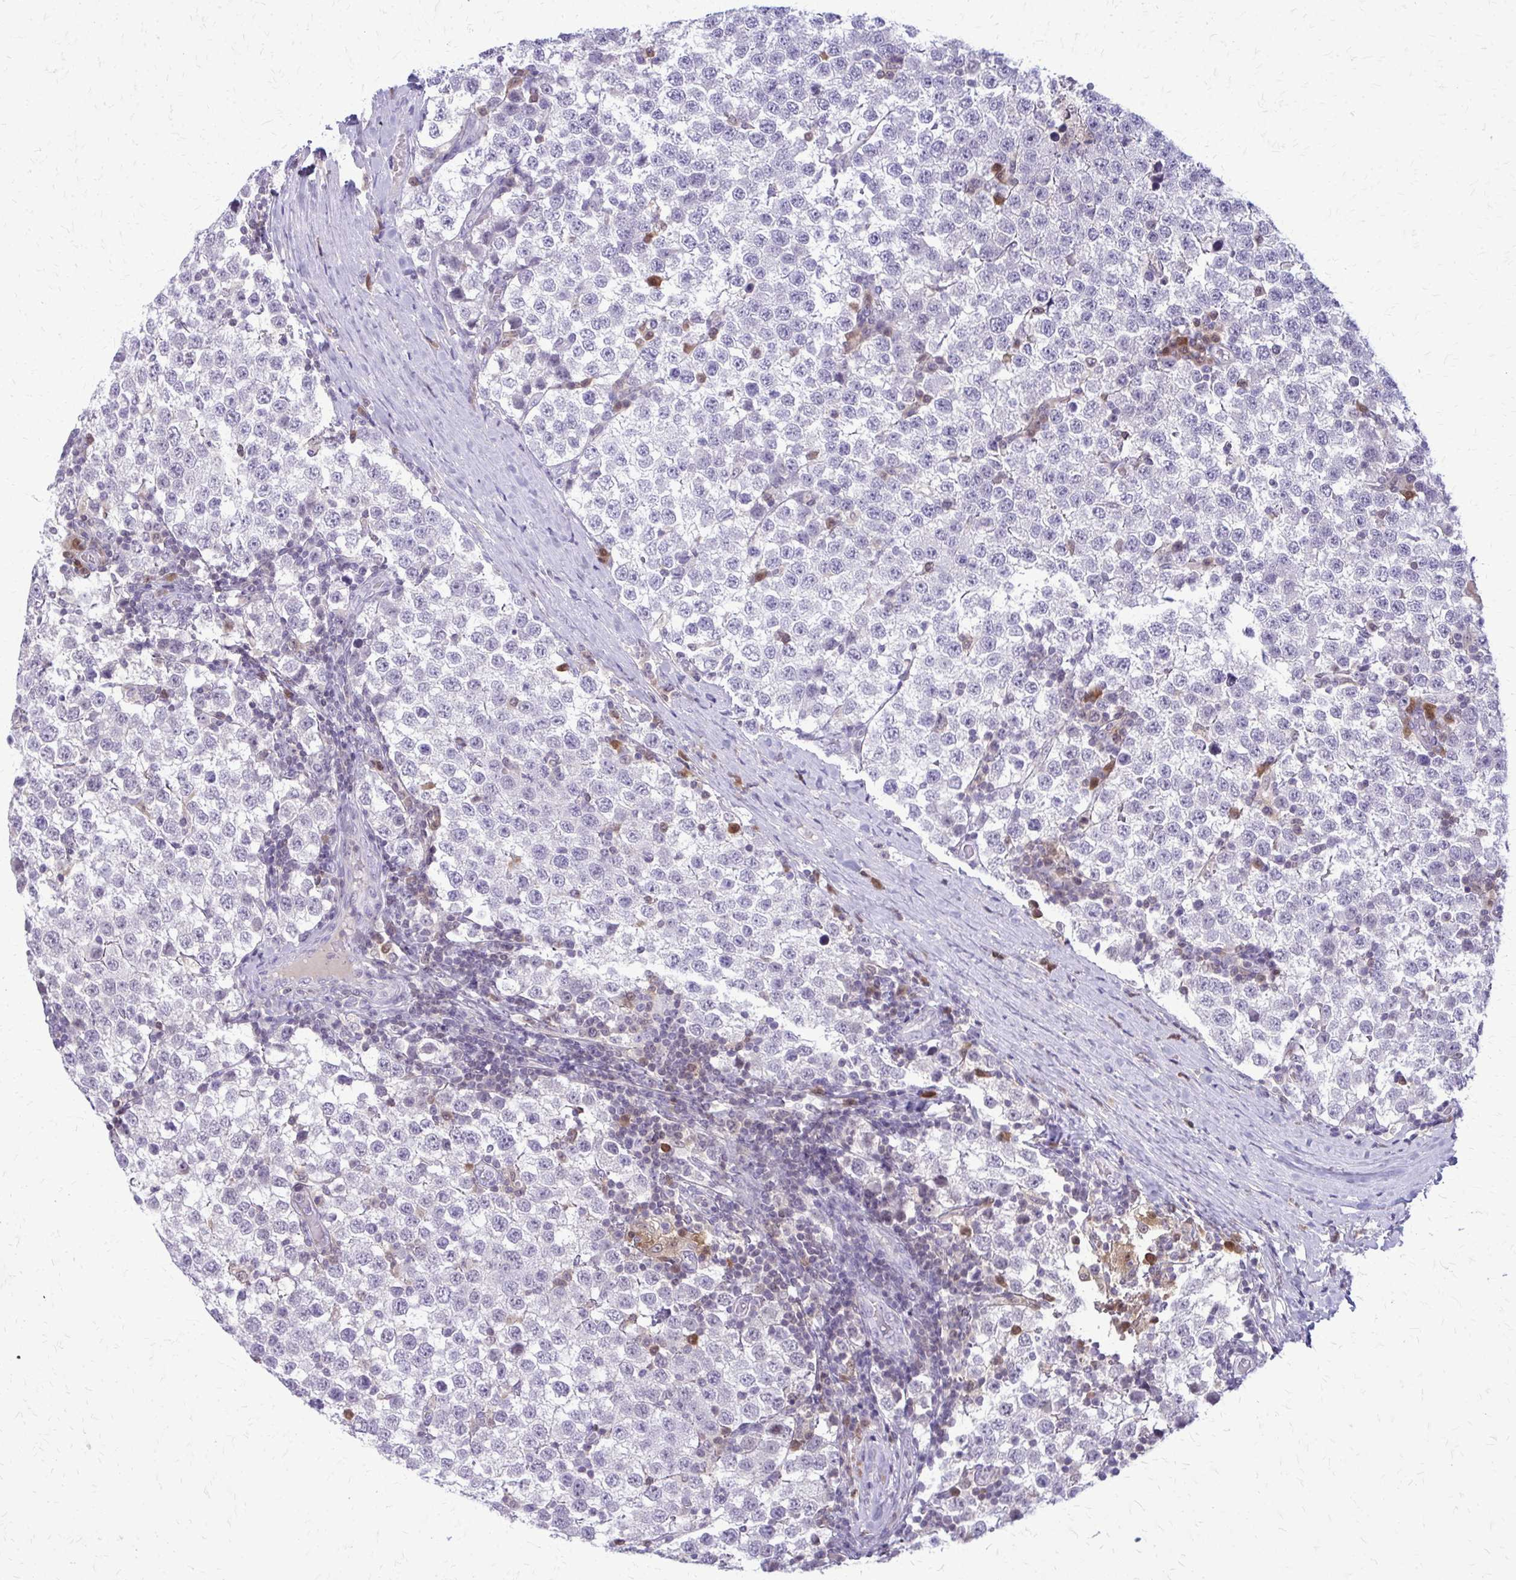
{"staining": {"intensity": "negative", "quantity": "none", "location": "none"}, "tissue": "testis cancer", "cell_type": "Tumor cells", "image_type": "cancer", "snomed": [{"axis": "morphology", "description": "Seminoma, NOS"}, {"axis": "topography", "description": "Testis"}], "caption": "Immunohistochemistry of human seminoma (testis) shows no expression in tumor cells.", "gene": "GLRX", "patient": {"sex": "male", "age": 34}}